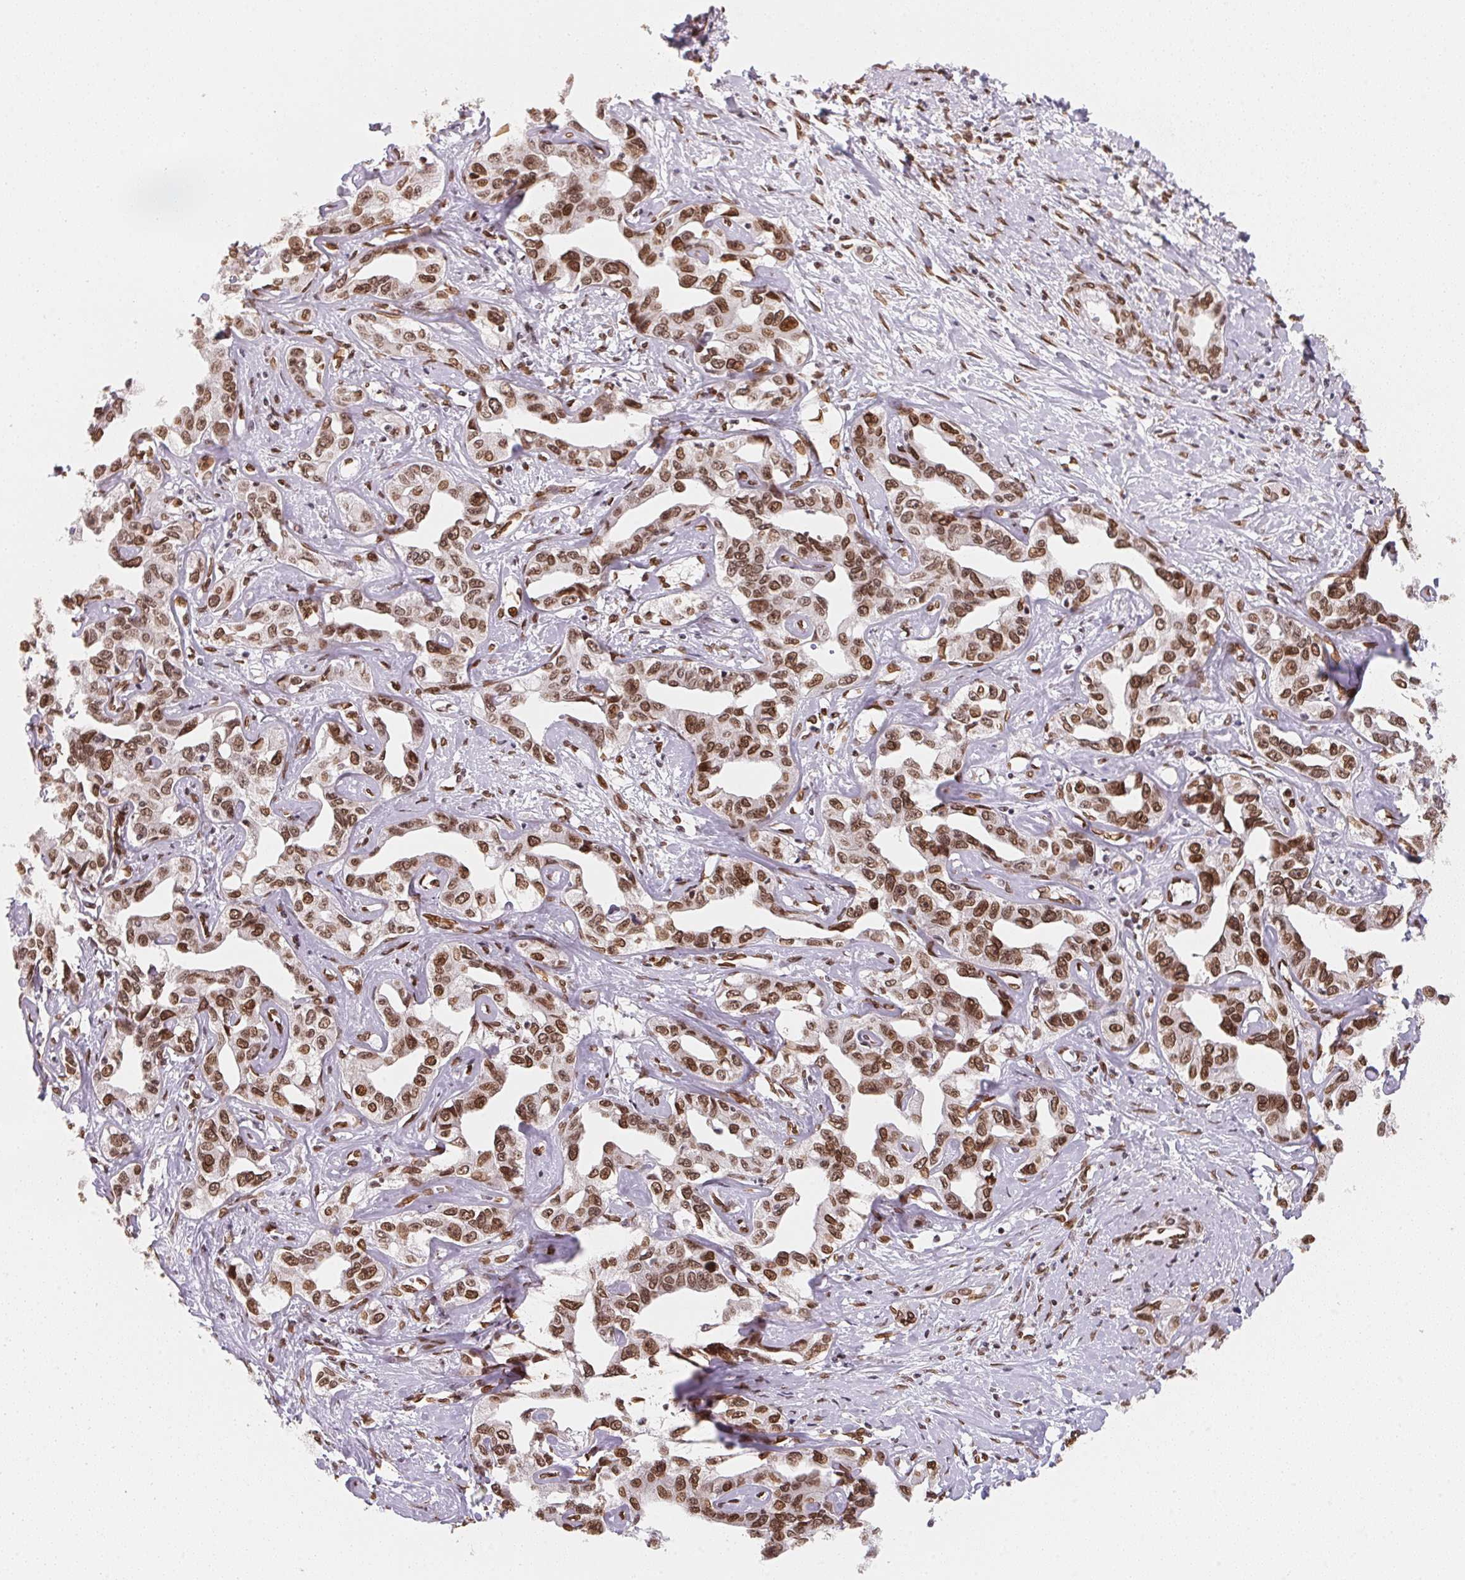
{"staining": {"intensity": "strong", "quantity": ">75%", "location": "cytoplasmic/membranous,nuclear"}, "tissue": "liver cancer", "cell_type": "Tumor cells", "image_type": "cancer", "snomed": [{"axis": "morphology", "description": "Cholangiocarcinoma"}, {"axis": "topography", "description": "Liver"}], "caption": "A photomicrograph showing strong cytoplasmic/membranous and nuclear staining in about >75% of tumor cells in cholangiocarcinoma (liver), as visualized by brown immunohistochemical staining.", "gene": "SAP30BP", "patient": {"sex": "male", "age": 59}}